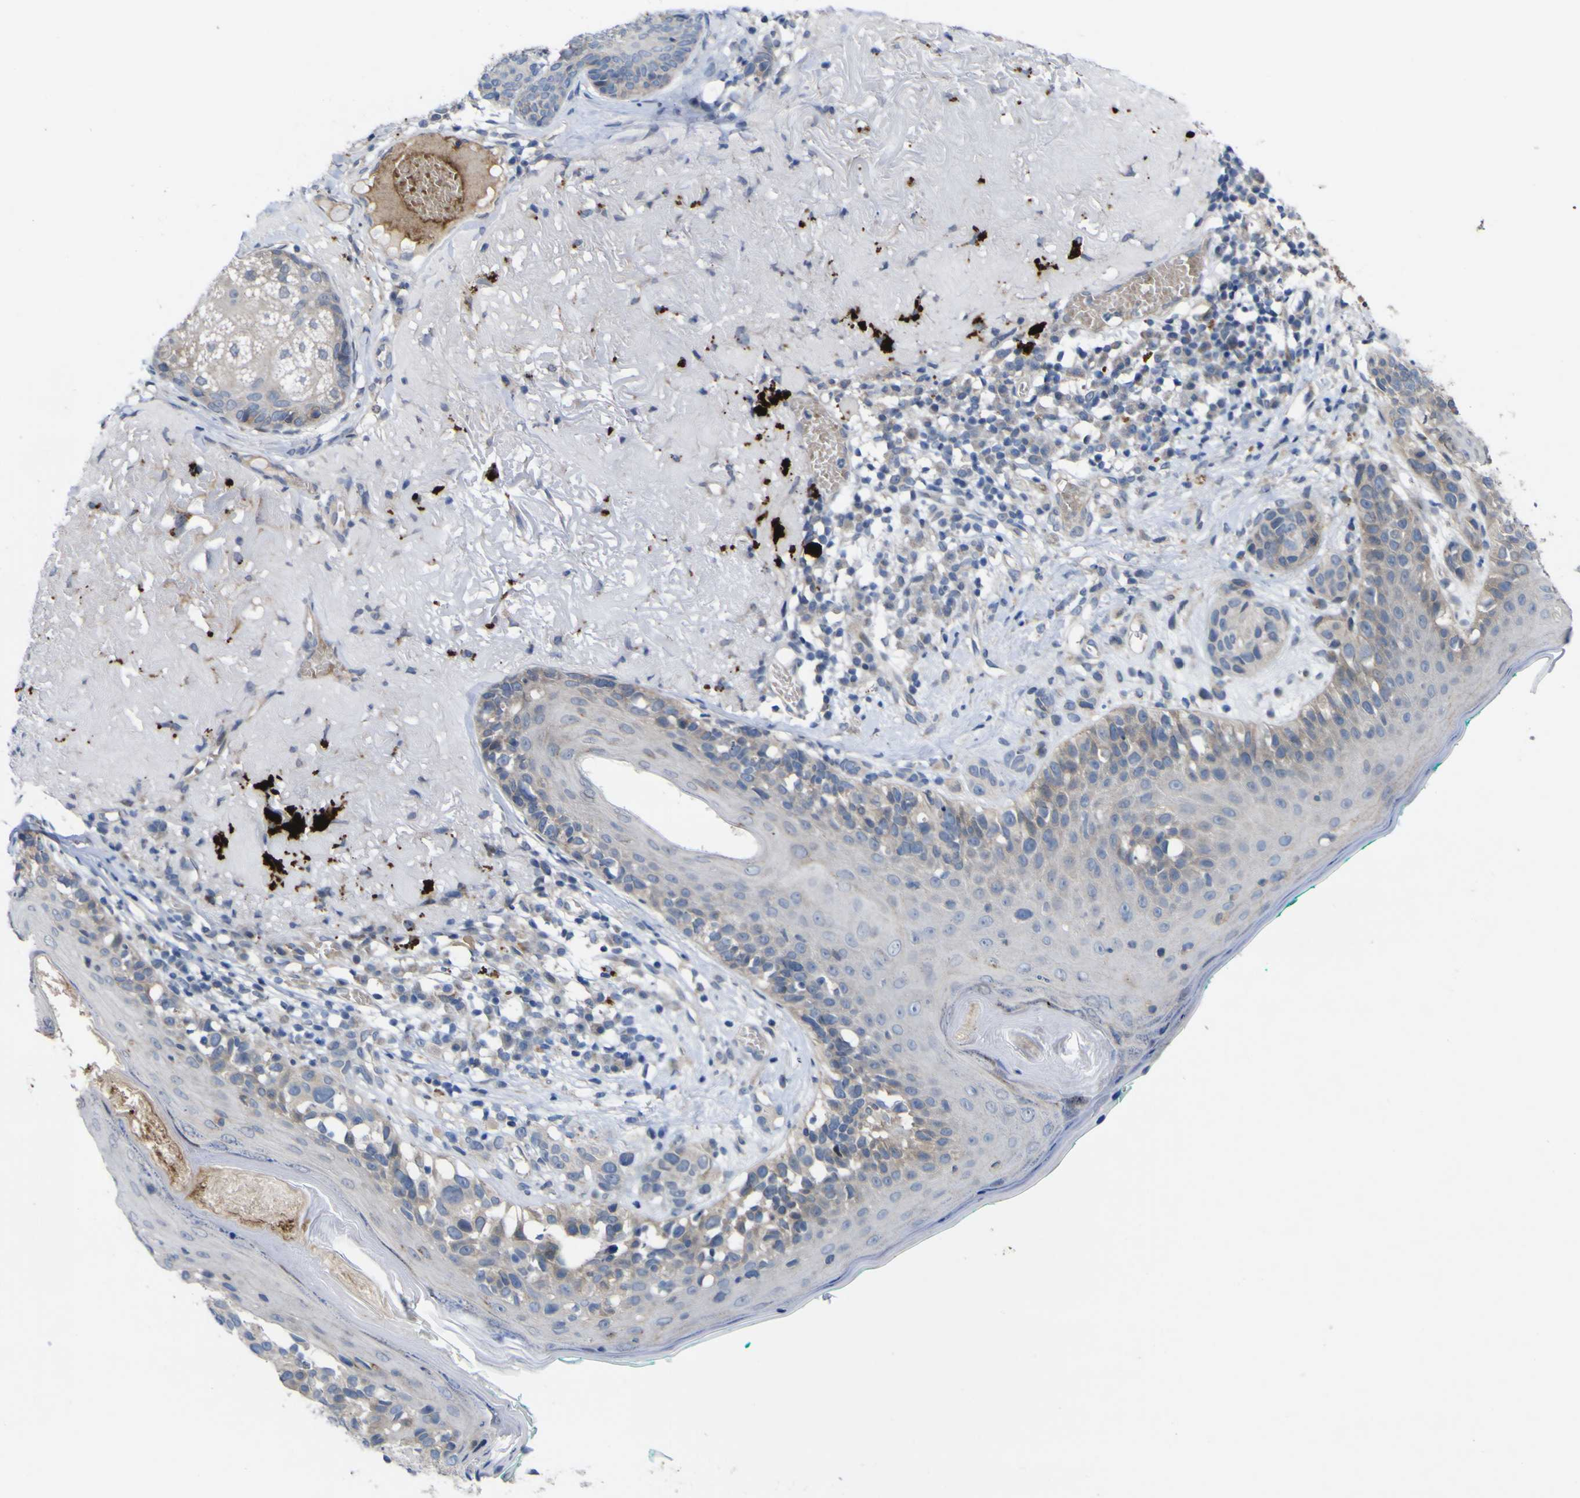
{"staining": {"intensity": "weak", "quantity": "25%-75%", "location": "cytoplasmic/membranous"}, "tissue": "melanoma", "cell_type": "Tumor cells", "image_type": "cancer", "snomed": [{"axis": "morphology", "description": "Malignant melanoma in situ"}, {"axis": "morphology", "description": "Malignant melanoma, NOS"}, {"axis": "topography", "description": "Skin"}], "caption": "Protein expression analysis of human malignant melanoma in situ reveals weak cytoplasmic/membranous expression in approximately 25%-75% of tumor cells.", "gene": "NAV1", "patient": {"sex": "female", "age": 88}}